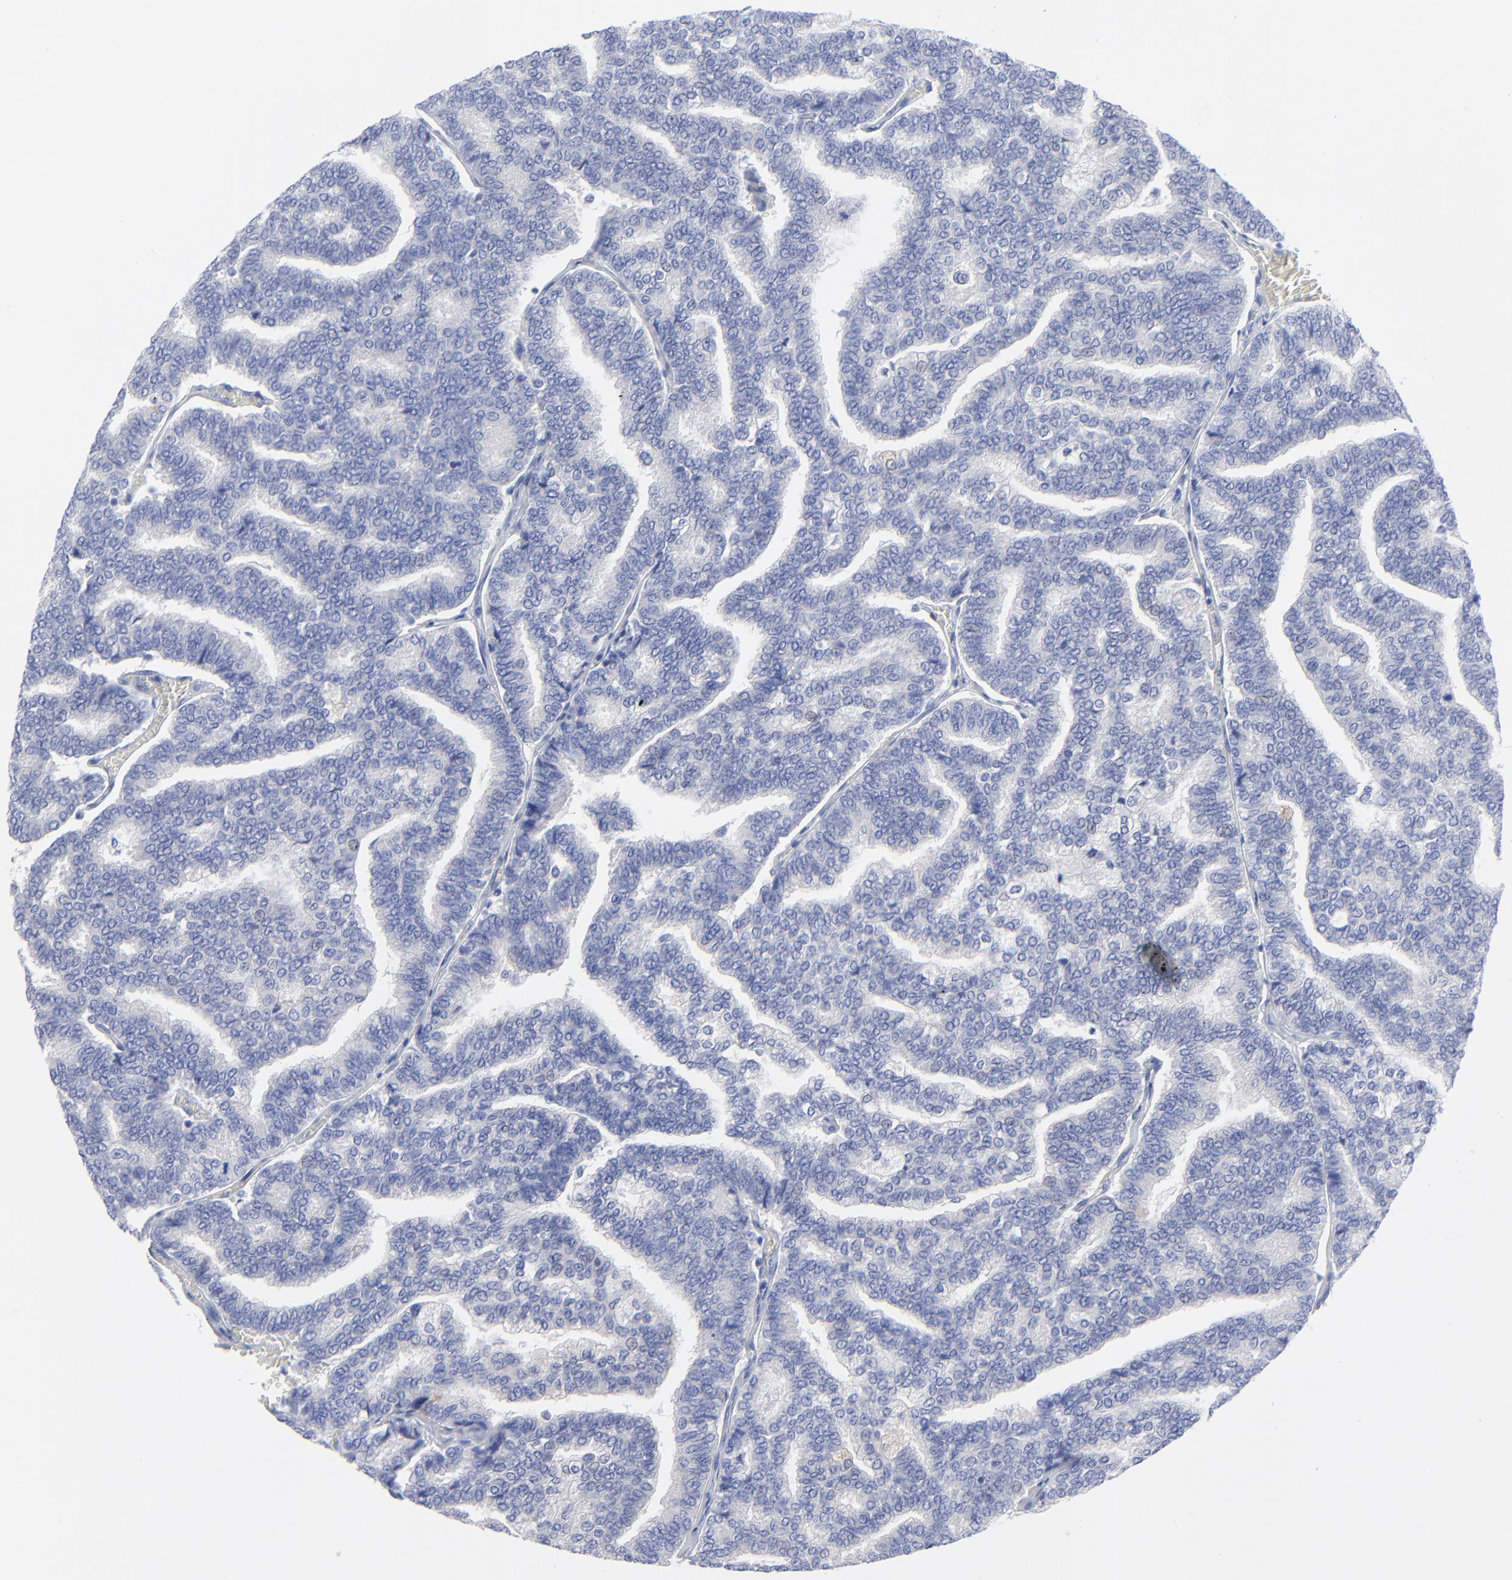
{"staining": {"intensity": "negative", "quantity": "none", "location": "none"}, "tissue": "thyroid cancer", "cell_type": "Tumor cells", "image_type": "cancer", "snomed": [{"axis": "morphology", "description": "Papillary adenocarcinoma, NOS"}, {"axis": "topography", "description": "Thyroid gland"}], "caption": "Image shows no significant protein expression in tumor cells of thyroid cancer (papillary adenocarcinoma).", "gene": "PSD3", "patient": {"sex": "female", "age": 35}}